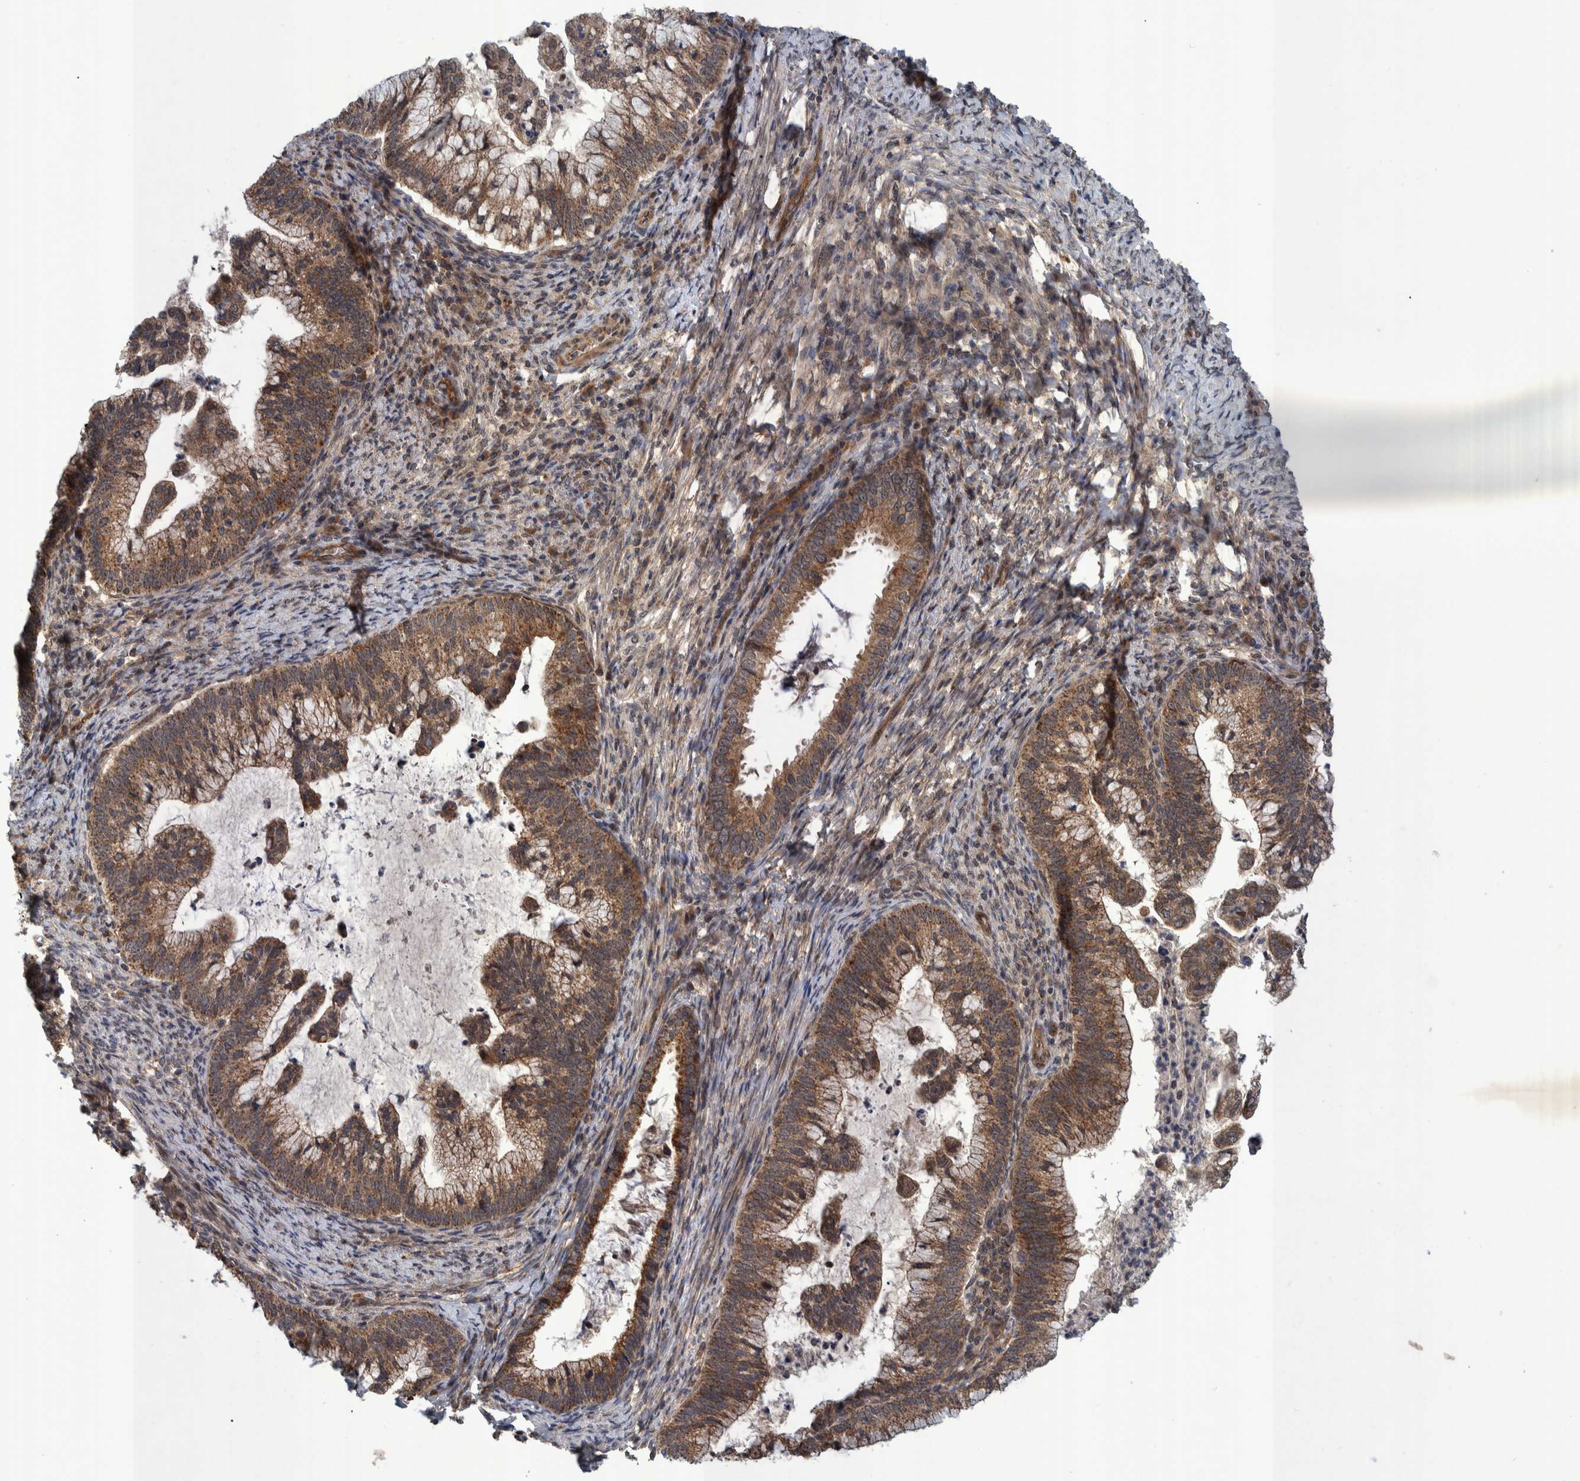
{"staining": {"intensity": "moderate", "quantity": ">75%", "location": "cytoplasmic/membranous"}, "tissue": "cervical cancer", "cell_type": "Tumor cells", "image_type": "cancer", "snomed": [{"axis": "morphology", "description": "Adenocarcinoma, NOS"}, {"axis": "topography", "description": "Cervix"}], "caption": "An IHC photomicrograph of tumor tissue is shown. Protein staining in brown labels moderate cytoplasmic/membranous positivity in adenocarcinoma (cervical) within tumor cells. (DAB = brown stain, brightfield microscopy at high magnification).", "gene": "MRPS7", "patient": {"sex": "female", "age": 36}}